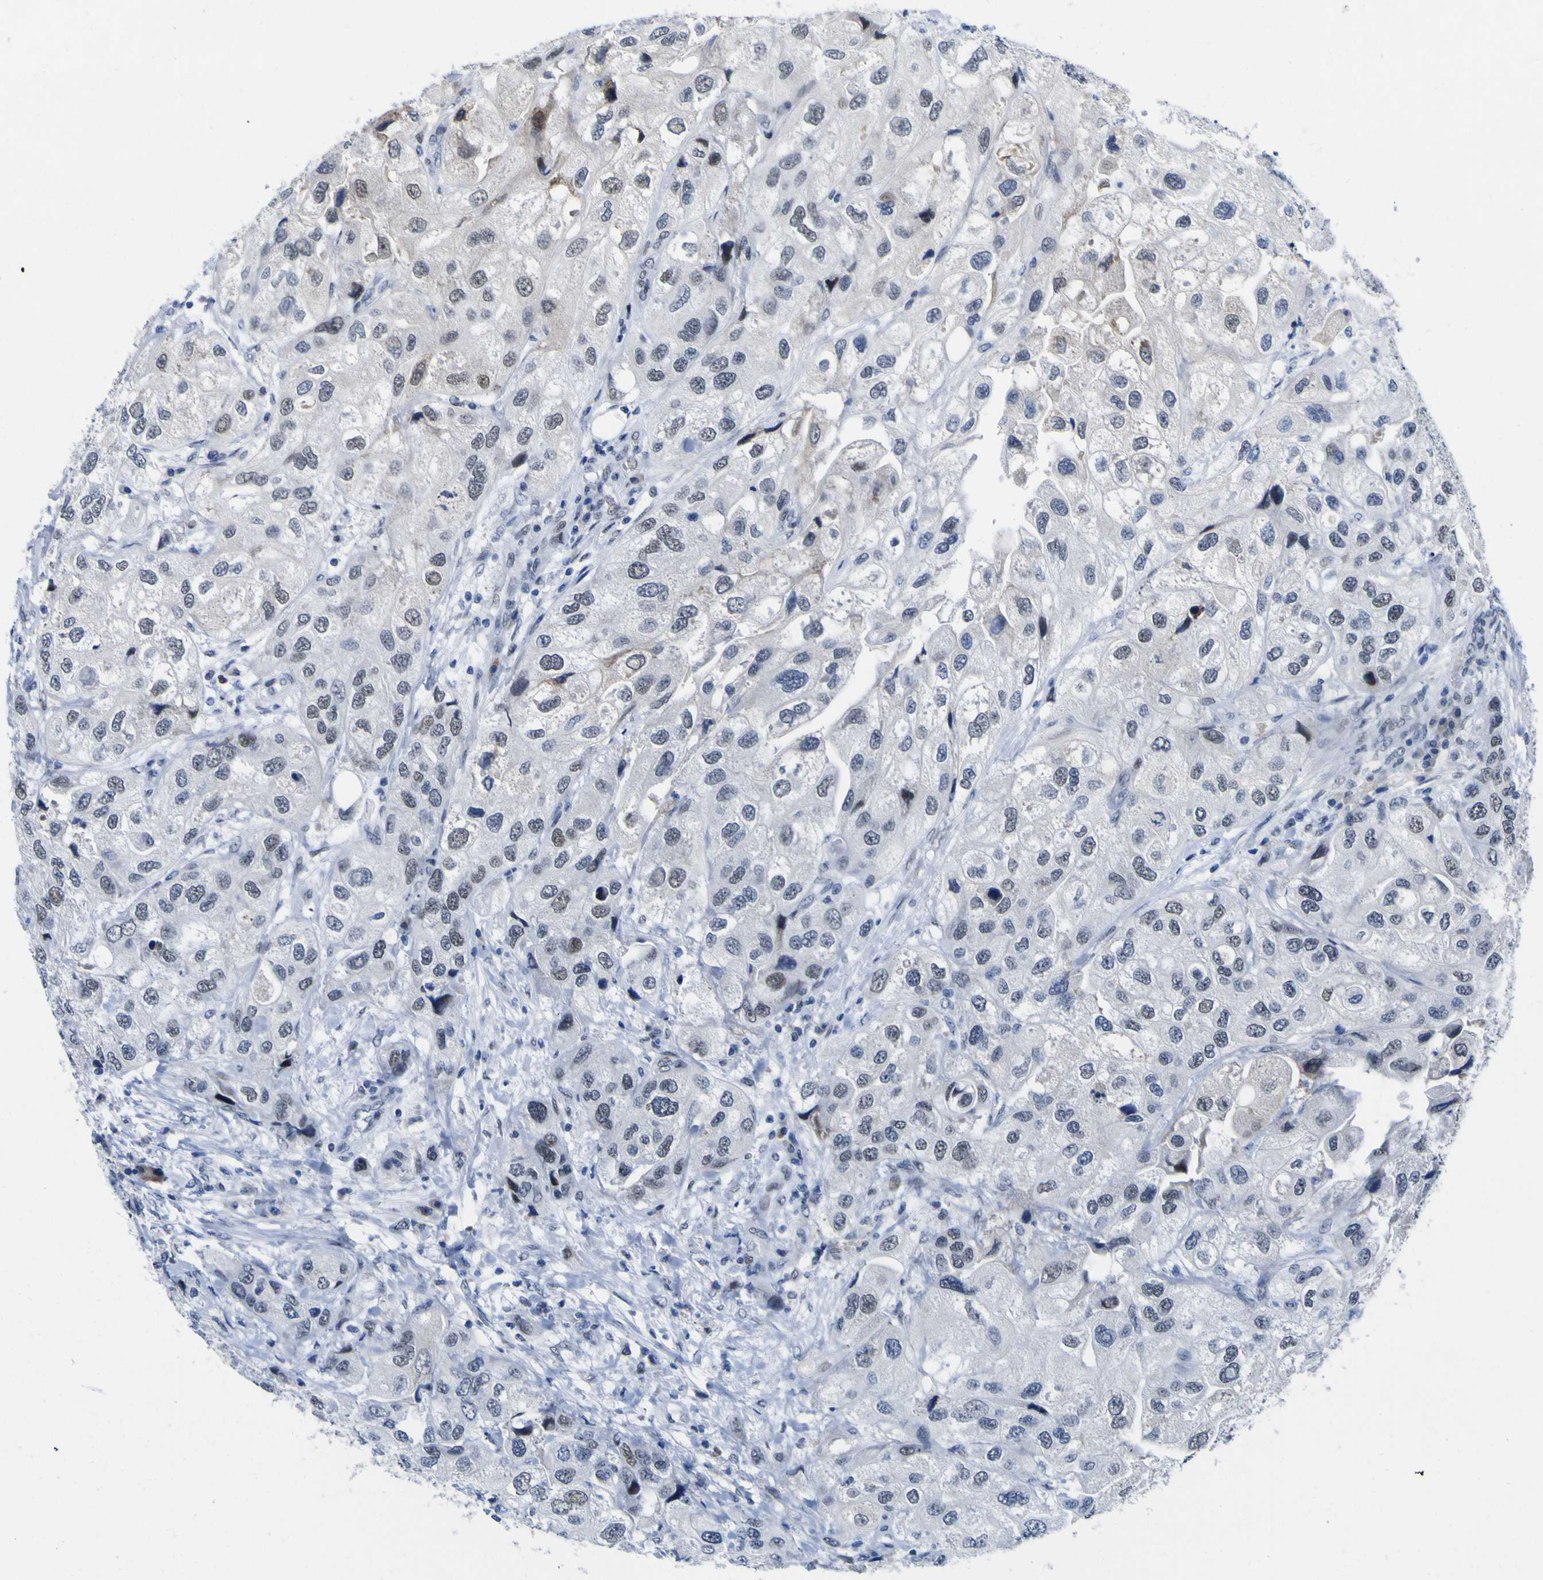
{"staining": {"intensity": "strong", "quantity": "<25%", "location": "nuclear"}, "tissue": "urothelial cancer", "cell_type": "Tumor cells", "image_type": "cancer", "snomed": [{"axis": "morphology", "description": "Urothelial carcinoma, High grade"}, {"axis": "topography", "description": "Urinary bladder"}], "caption": "An image of human urothelial cancer stained for a protein demonstrates strong nuclear brown staining in tumor cells.", "gene": "MBD3", "patient": {"sex": "female", "age": 64}}